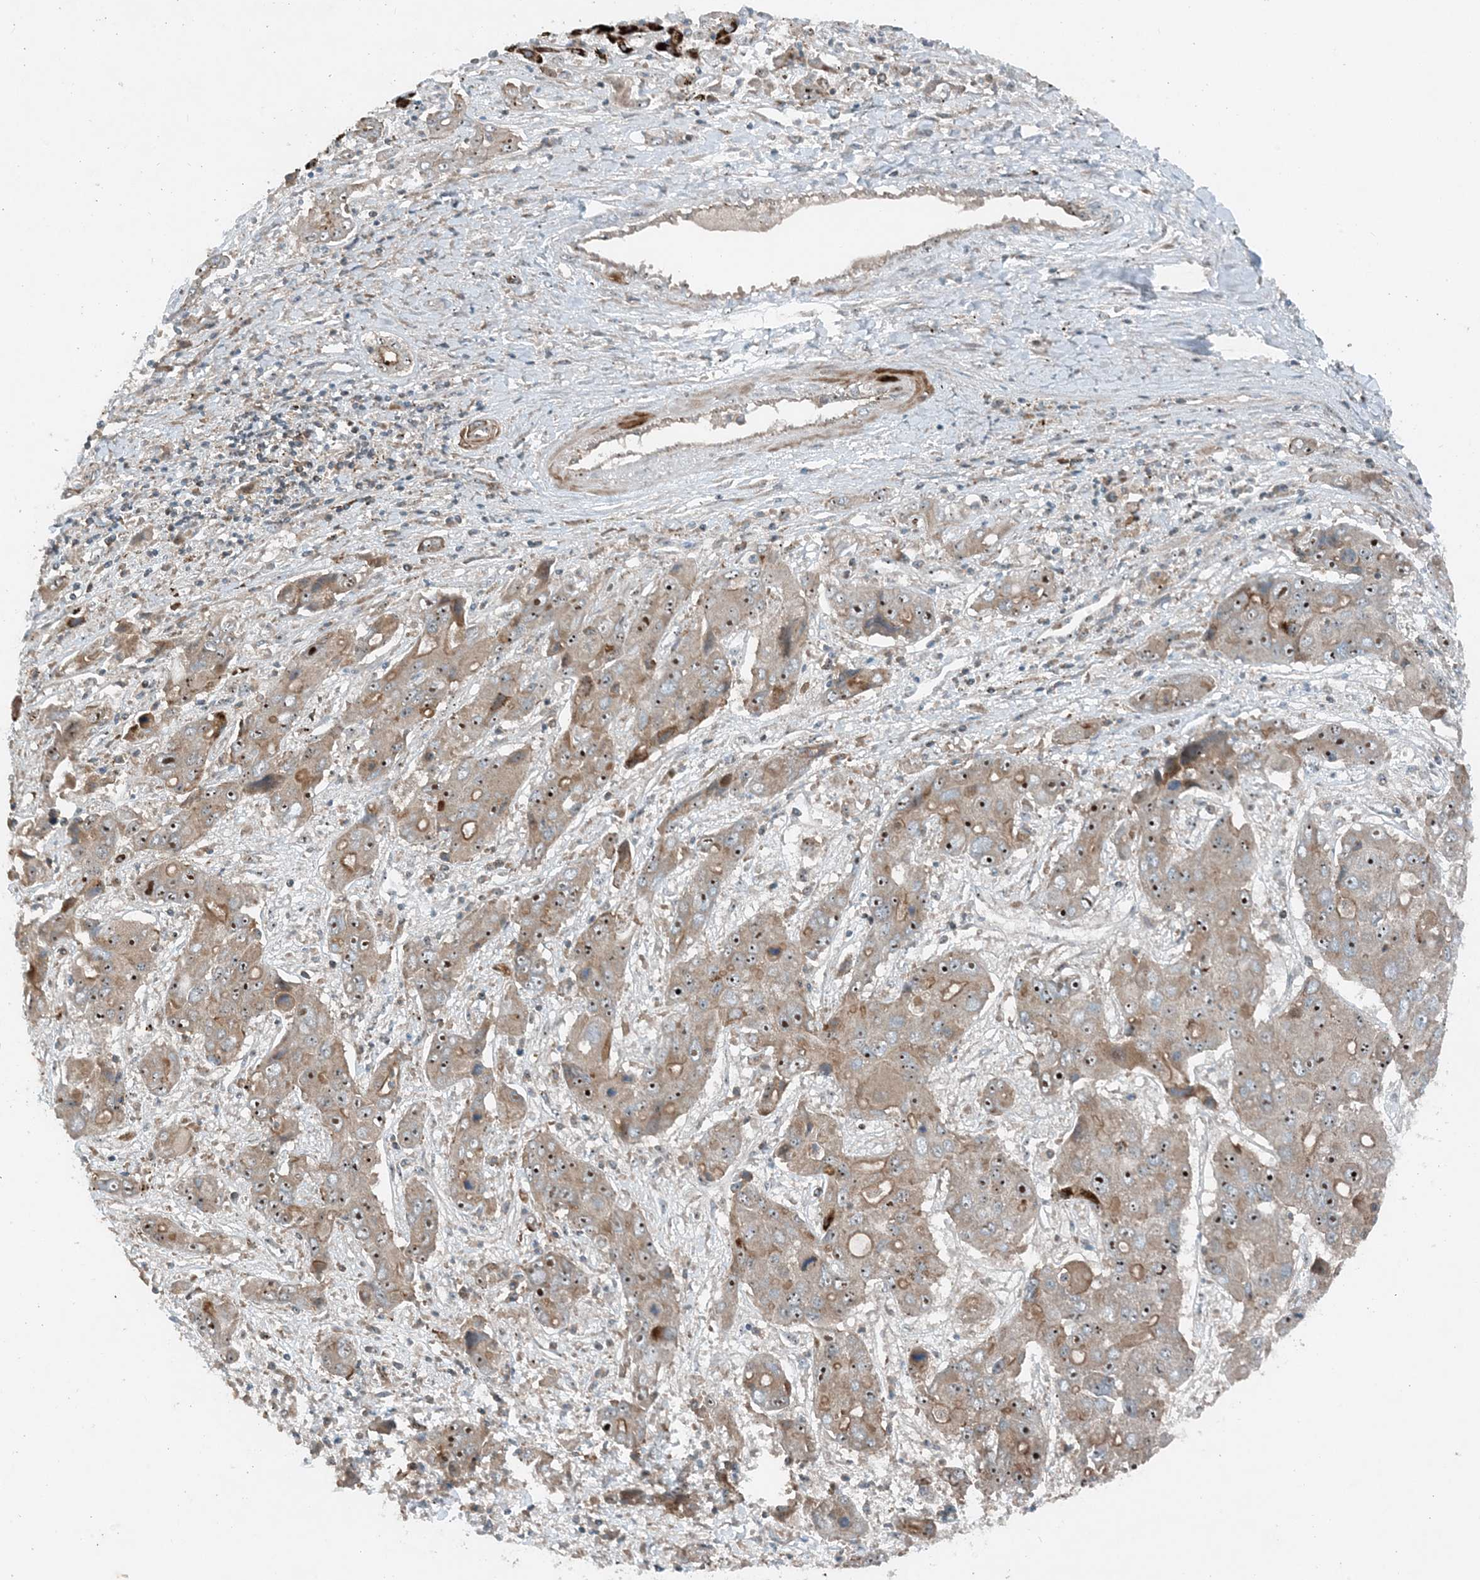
{"staining": {"intensity": "moderate", "quantity": ">75%", "location": "cytoplasmic/membranous,nuclear"}, "tissue": "liver cancer", "cell_type": "Tumor cells", "image_type": "cancer", "snomed": [{"axis": "morphology", "description": "Cholangiocarcinoma"}, {"axis": "topography", "description": "Liver"}], "caption": "A high-resolution photomicrograph shows immunohistochemistry (IHC) staining of liver cholangiocarcinoma, which reveals moderate cytoplasmic/membranous and nuclear expression in about >75% of tumor cells.", "gene": "MITD1", "patient": {"sex": "male", "age": 67}}